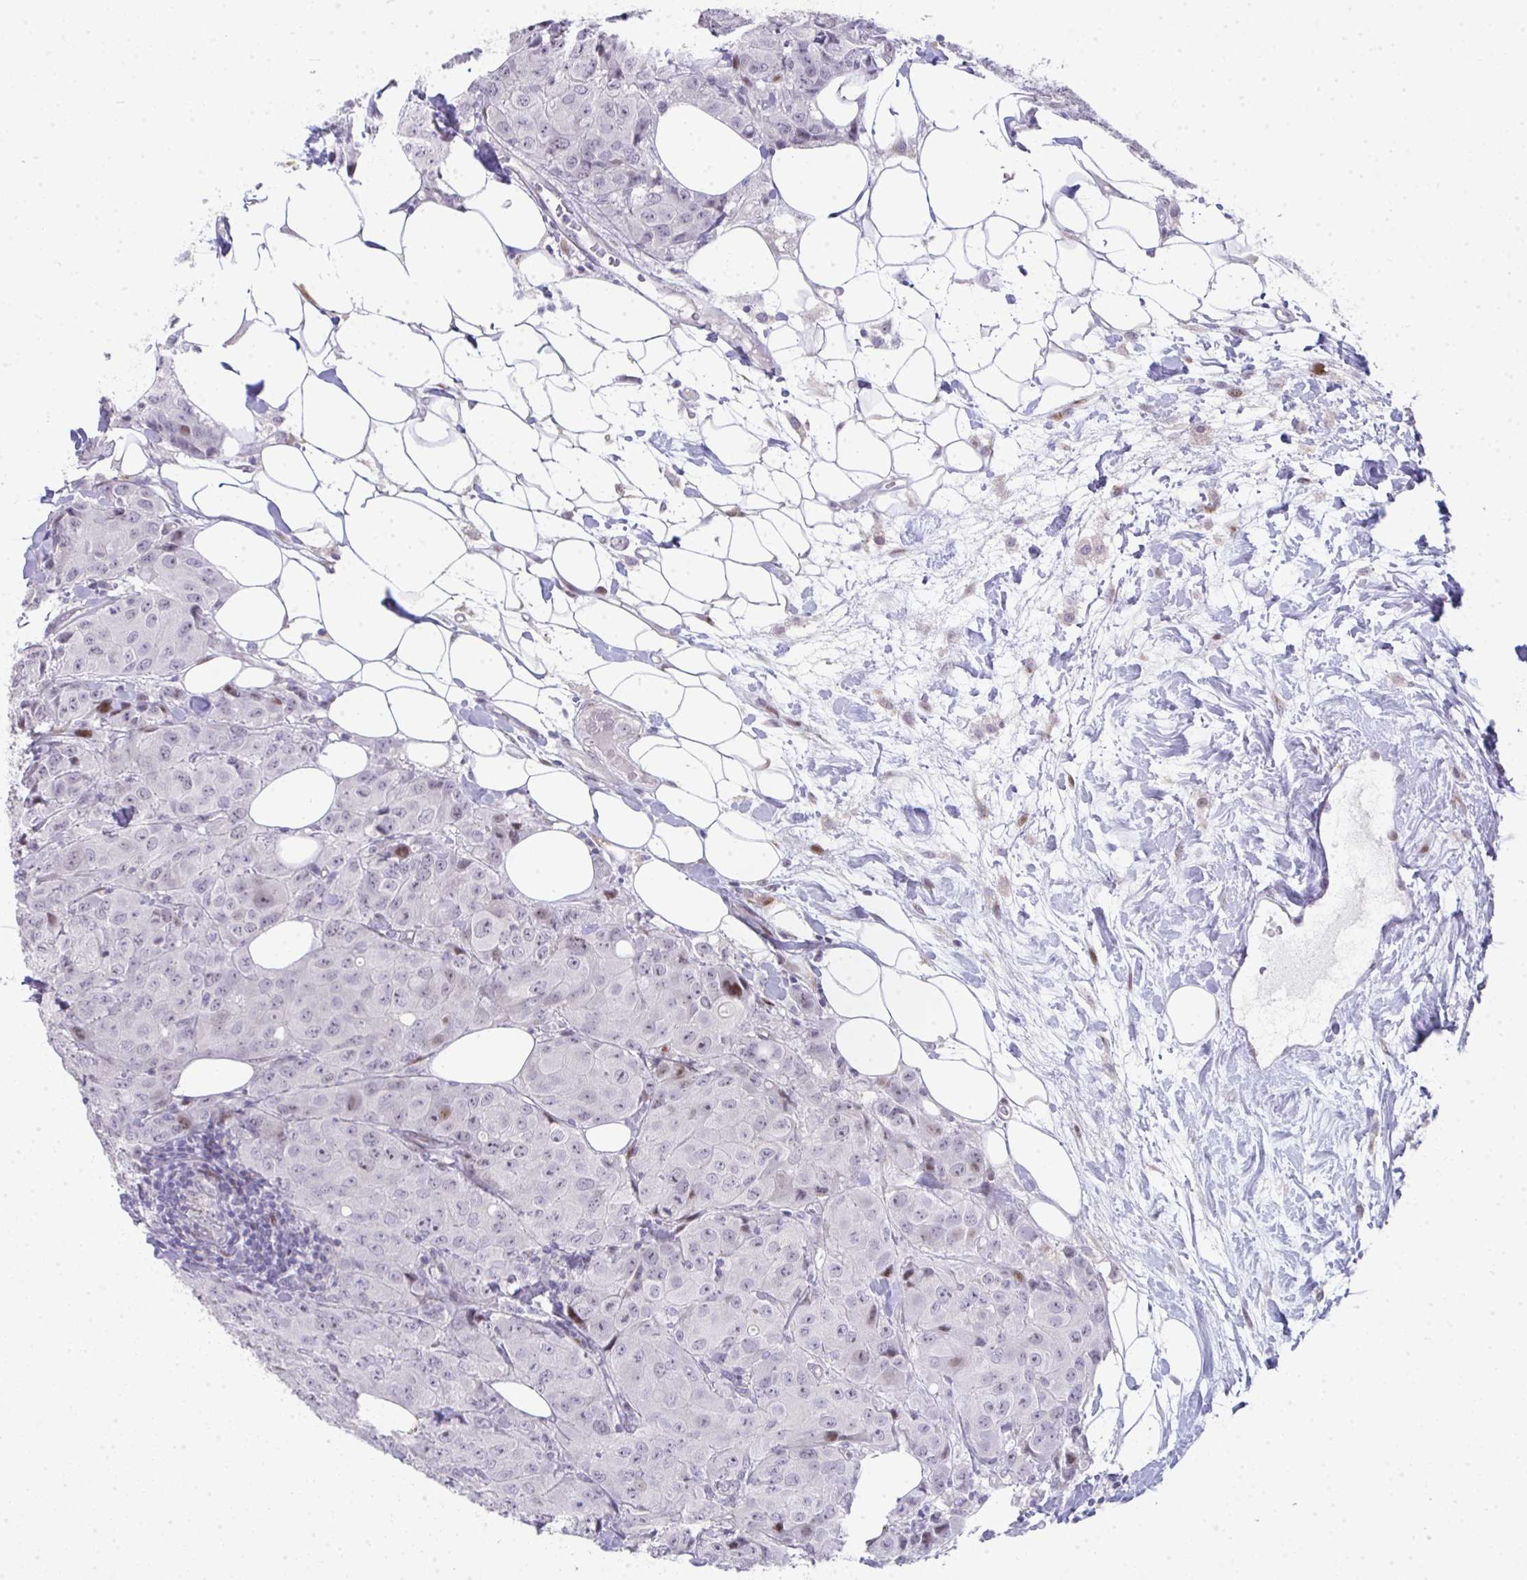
{"staining": {"intensity": "moderate", "quantity": "<25%", "location": "nuclear"}, "tissue": "breast cancer", "cell_type": "Tumor cells", "image_type": "cancer", "snomed": [{"axis": "morphology", "description": "Duct carcinoma"}, {"axis": "topography", "description": "Breast"}], "caption": "Breast cancer (infiltrating ductal carcinoma) stained with immunohistochemistry (IHC) exhibits moderate nuclear staining in about <25% of tumor cells. (Brightfield microscopy of DAB IHC at high magnification).", "gene": "GALNT16", "patient": {"sex": "female", "age": 43}}